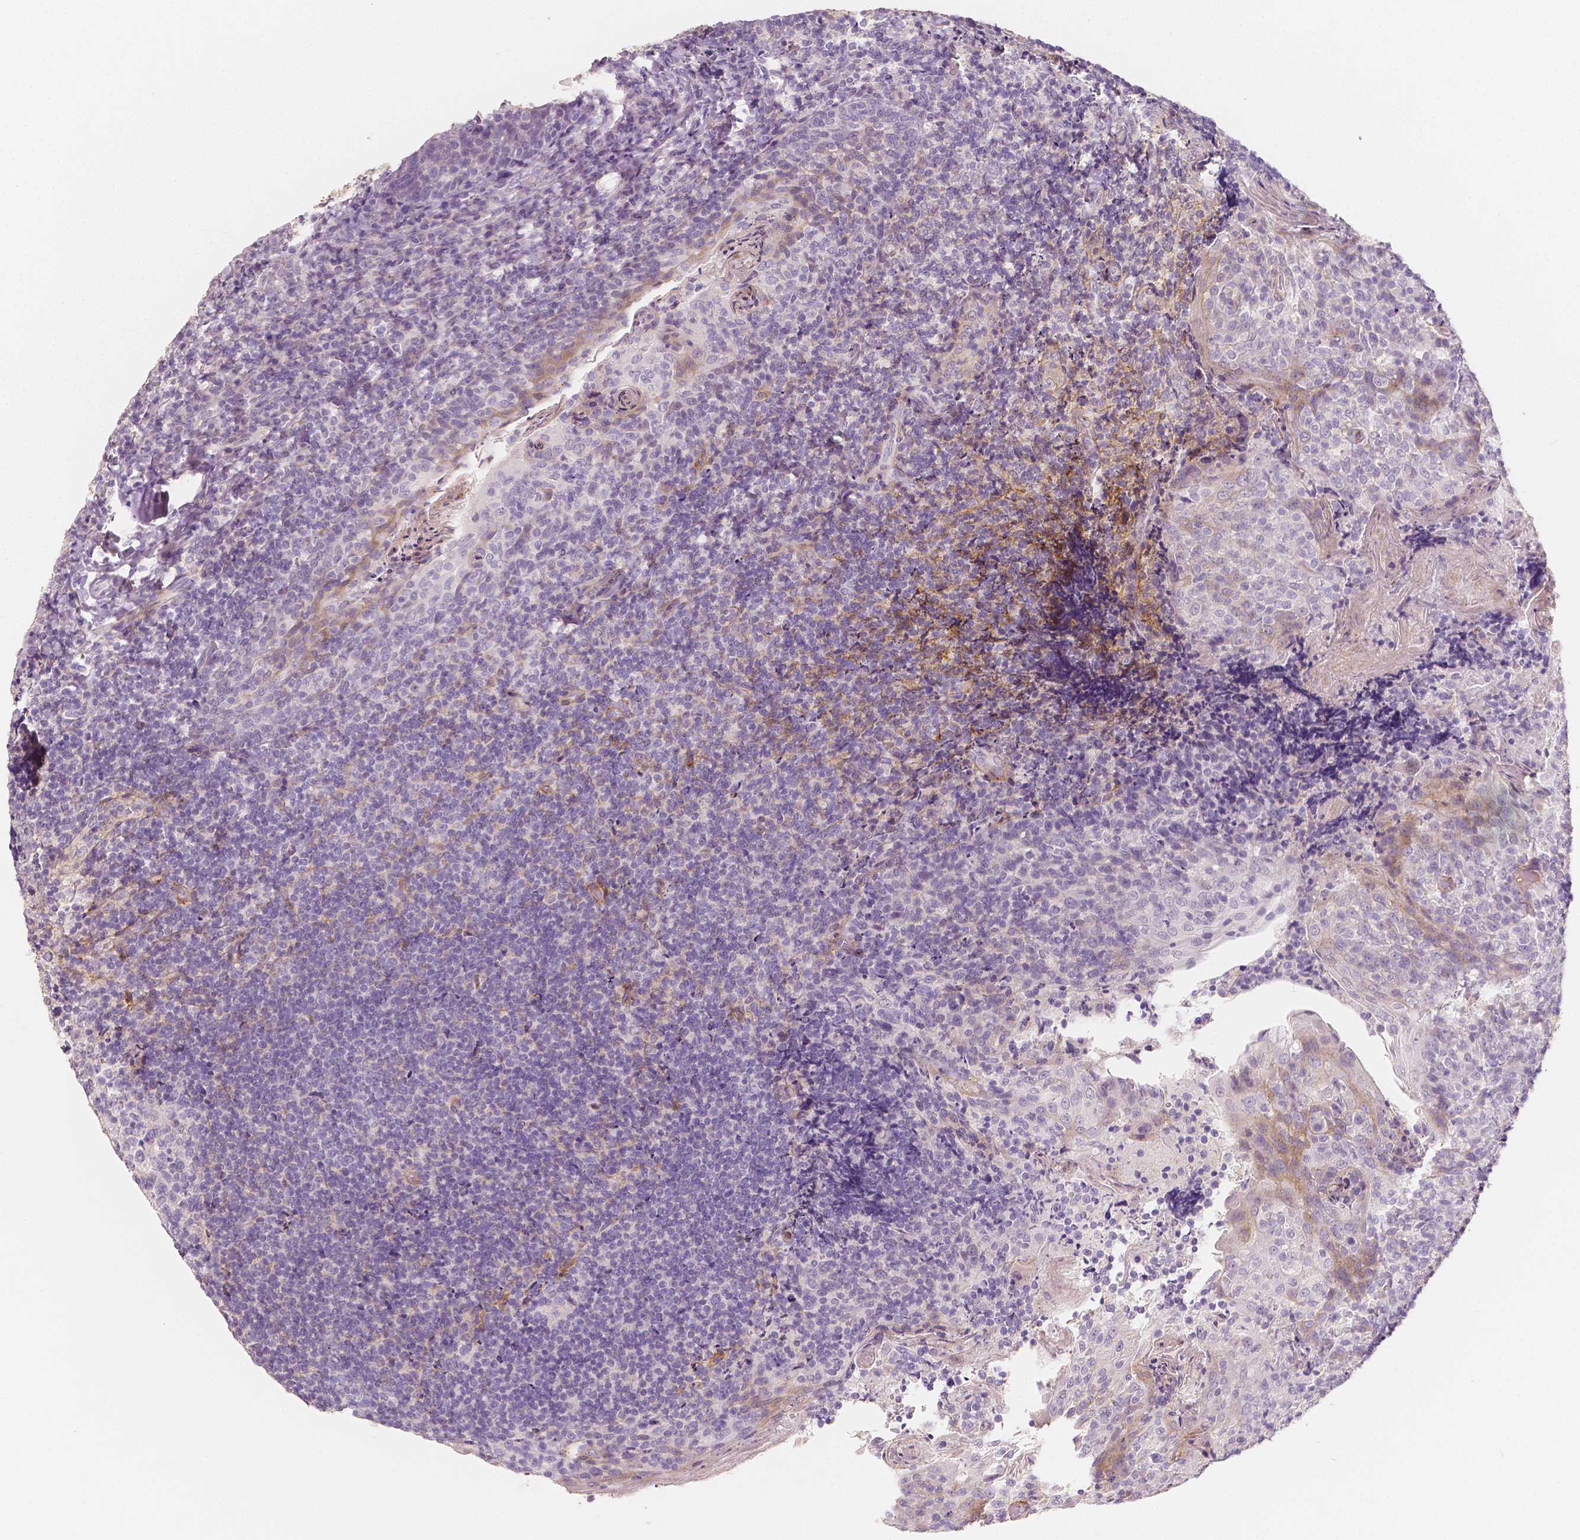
{"staining": {"intensity": "negative", "quantity": "none", "location": "none"}, "tissue": "tonsil", "cell_type": "Germinal center cells", "image_type": "normal", "snomed": [{"axis": "morphology", "description": "Normal tissue, NOS"}, {"axis": "topography", "description": "Tonsil"}], "caption": "DAB (3,3'-diaminobenzidine) immunohistochemical staining of unremarkable tonsil demonstrates no significant staining in germinal center cells. (Immunohistochemistry, brightfield microscopy, high magnification).", "gene": "THY1", "patient": {"sex": "female", "age": 10}}